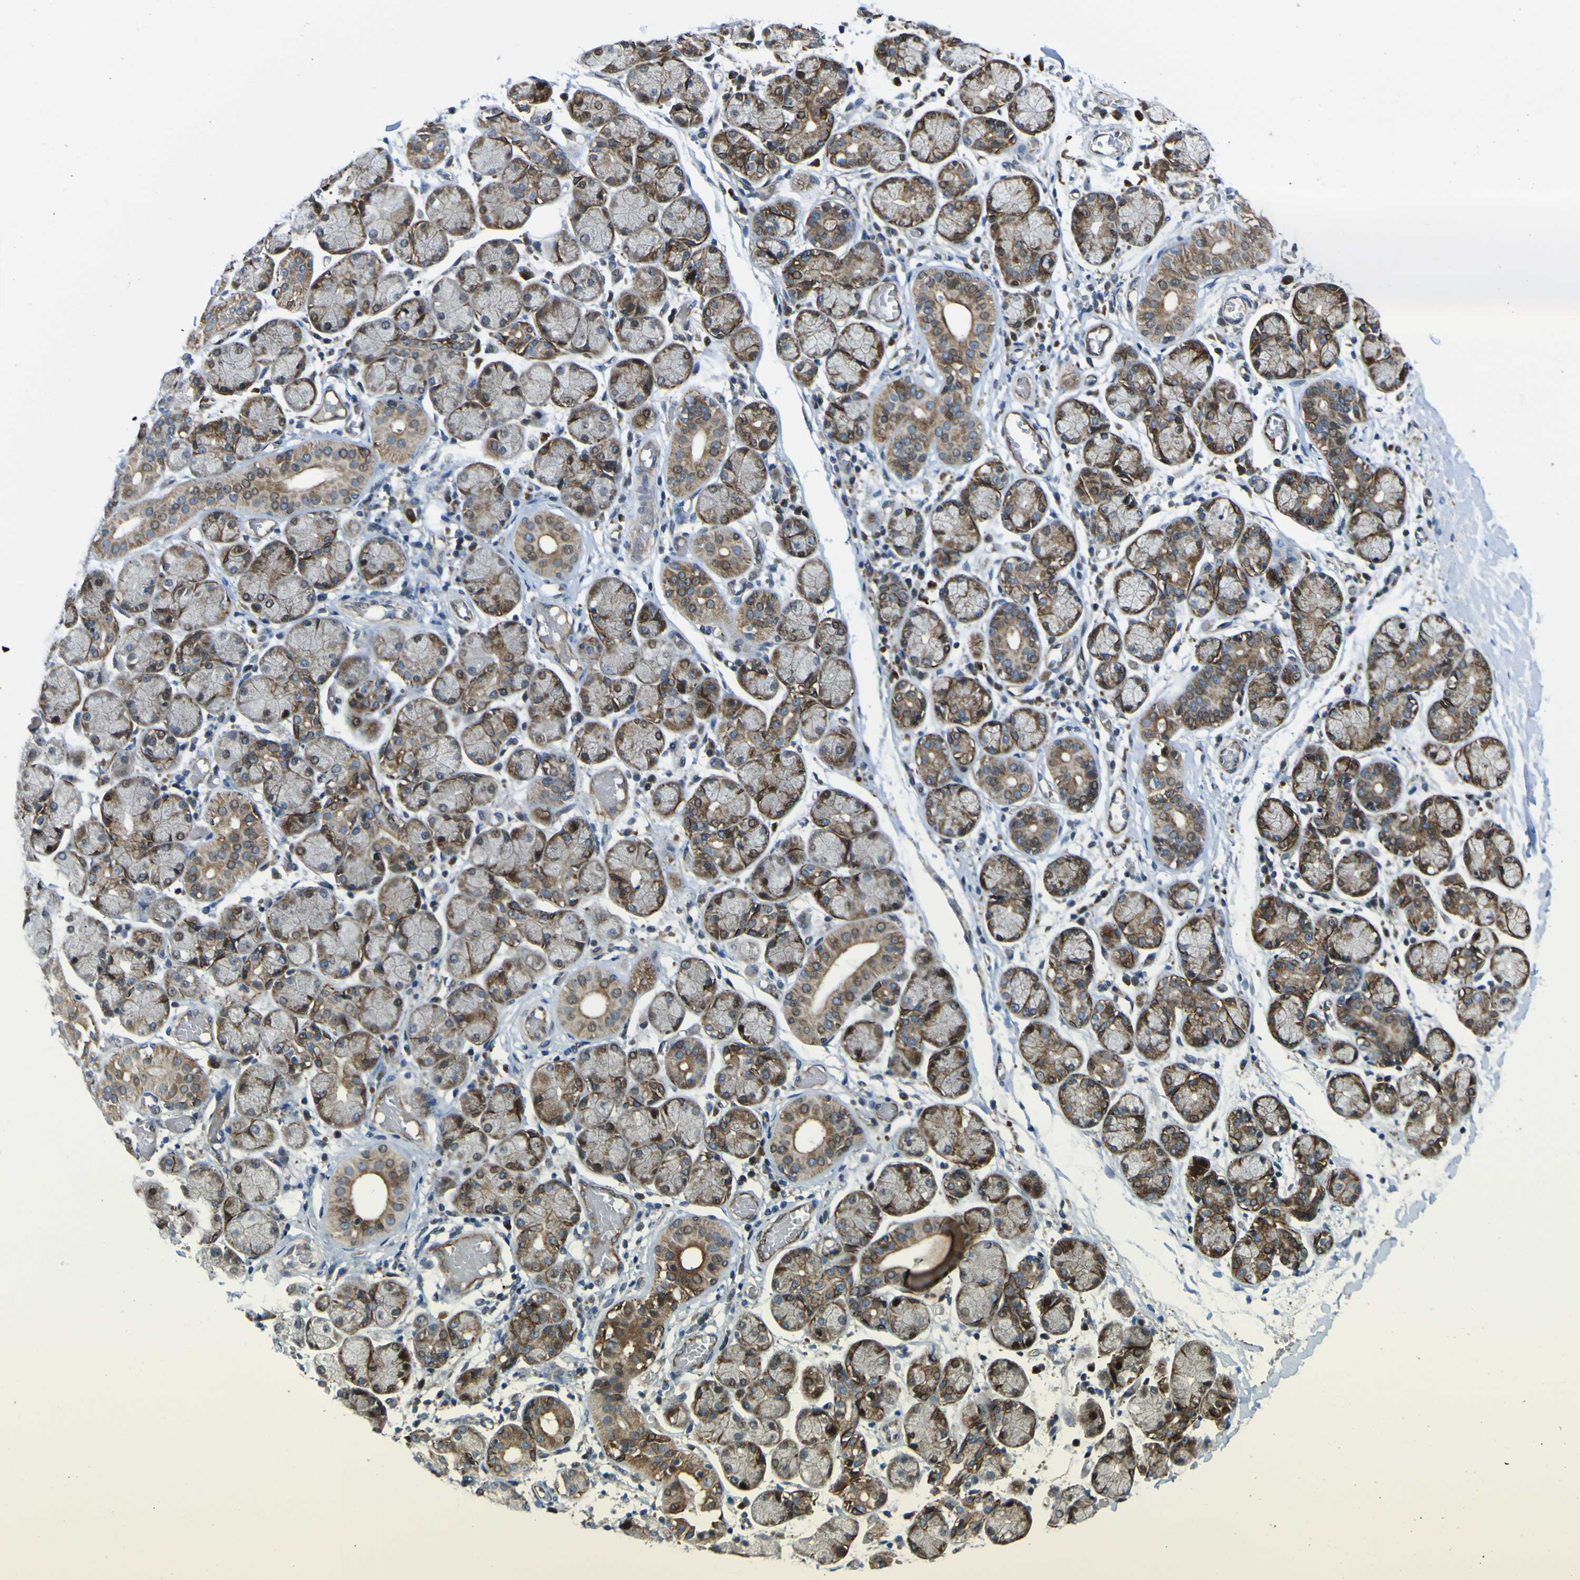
{"staining": {"intensity": "strong", "quantity": ">75%", "location": "cytoplasmic/membranous,nuclear"}, "tissue": "salivary gland", "cell_type": "Glandular cells", "image_type": "normal", "snomed": [{"axis": "morphology", "description": "Normal tissue, NOS"}, {"axis": "topography", "description": "Salivary gland"}], "caption": "A high-resolution photomicrograph shows immunohistochemistry staining of unremarkable salivary gland, which exhibits strong cytoplasmic/membranous,nuclear staining in approximately >75% of glandular cells. The staining is performed using DAB (3,3'-diaminobenzidine) brown chromogen to label protein expression. The nuclei are counter-stained blue using hematoxylin.", "gene": "KDM7A", "patient": {"sex": "female", "age": 24}}